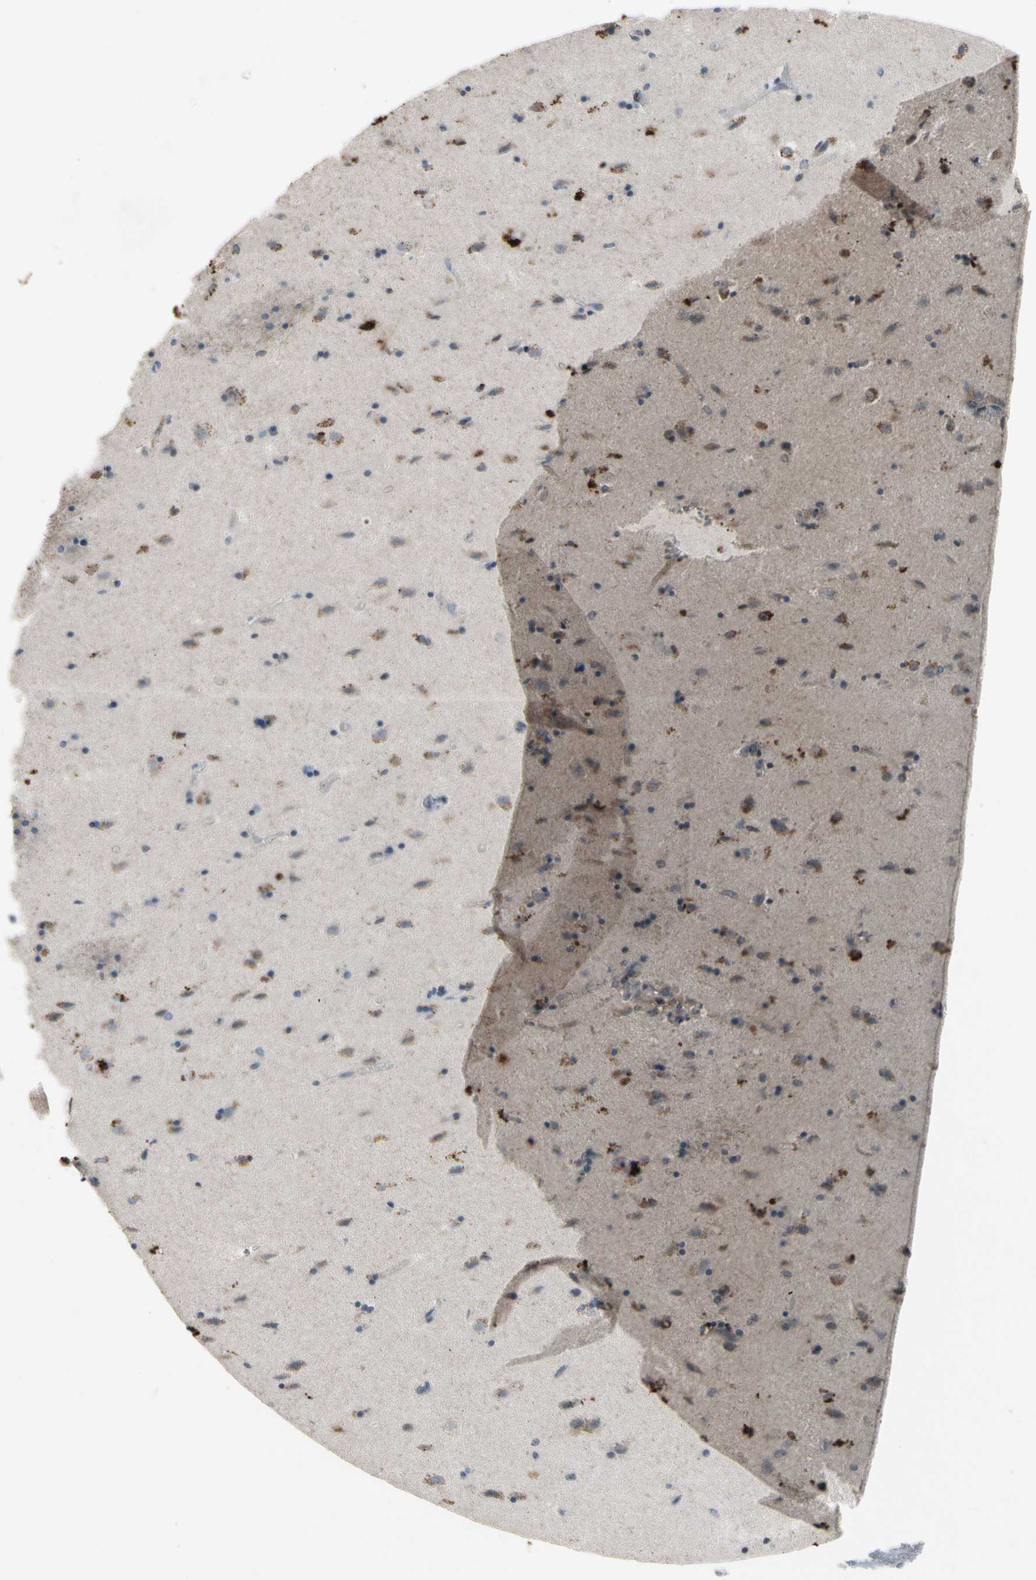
{"staining": {"intensity": "moderate", "quantity": "25%-75%", "location": "cytoplasmic/membranous"}, "tissue": "caudate", "cell_type": "Glial cells", "image_type": "normal", "snomed": [{"axis": "morphology", "description": "Normal tissue, NOS"}, {"axis": "topography", "description": "Lateral ventricle wall"}], "caption": "Caudate stained for a protein displays moderate cytoplasmic/membranous positivity in glial cells. (DAB = brown stain, brightfield microscopy at high magnification).", "gene": "NMI", "patient": {"sex": "female", "age": 54}}